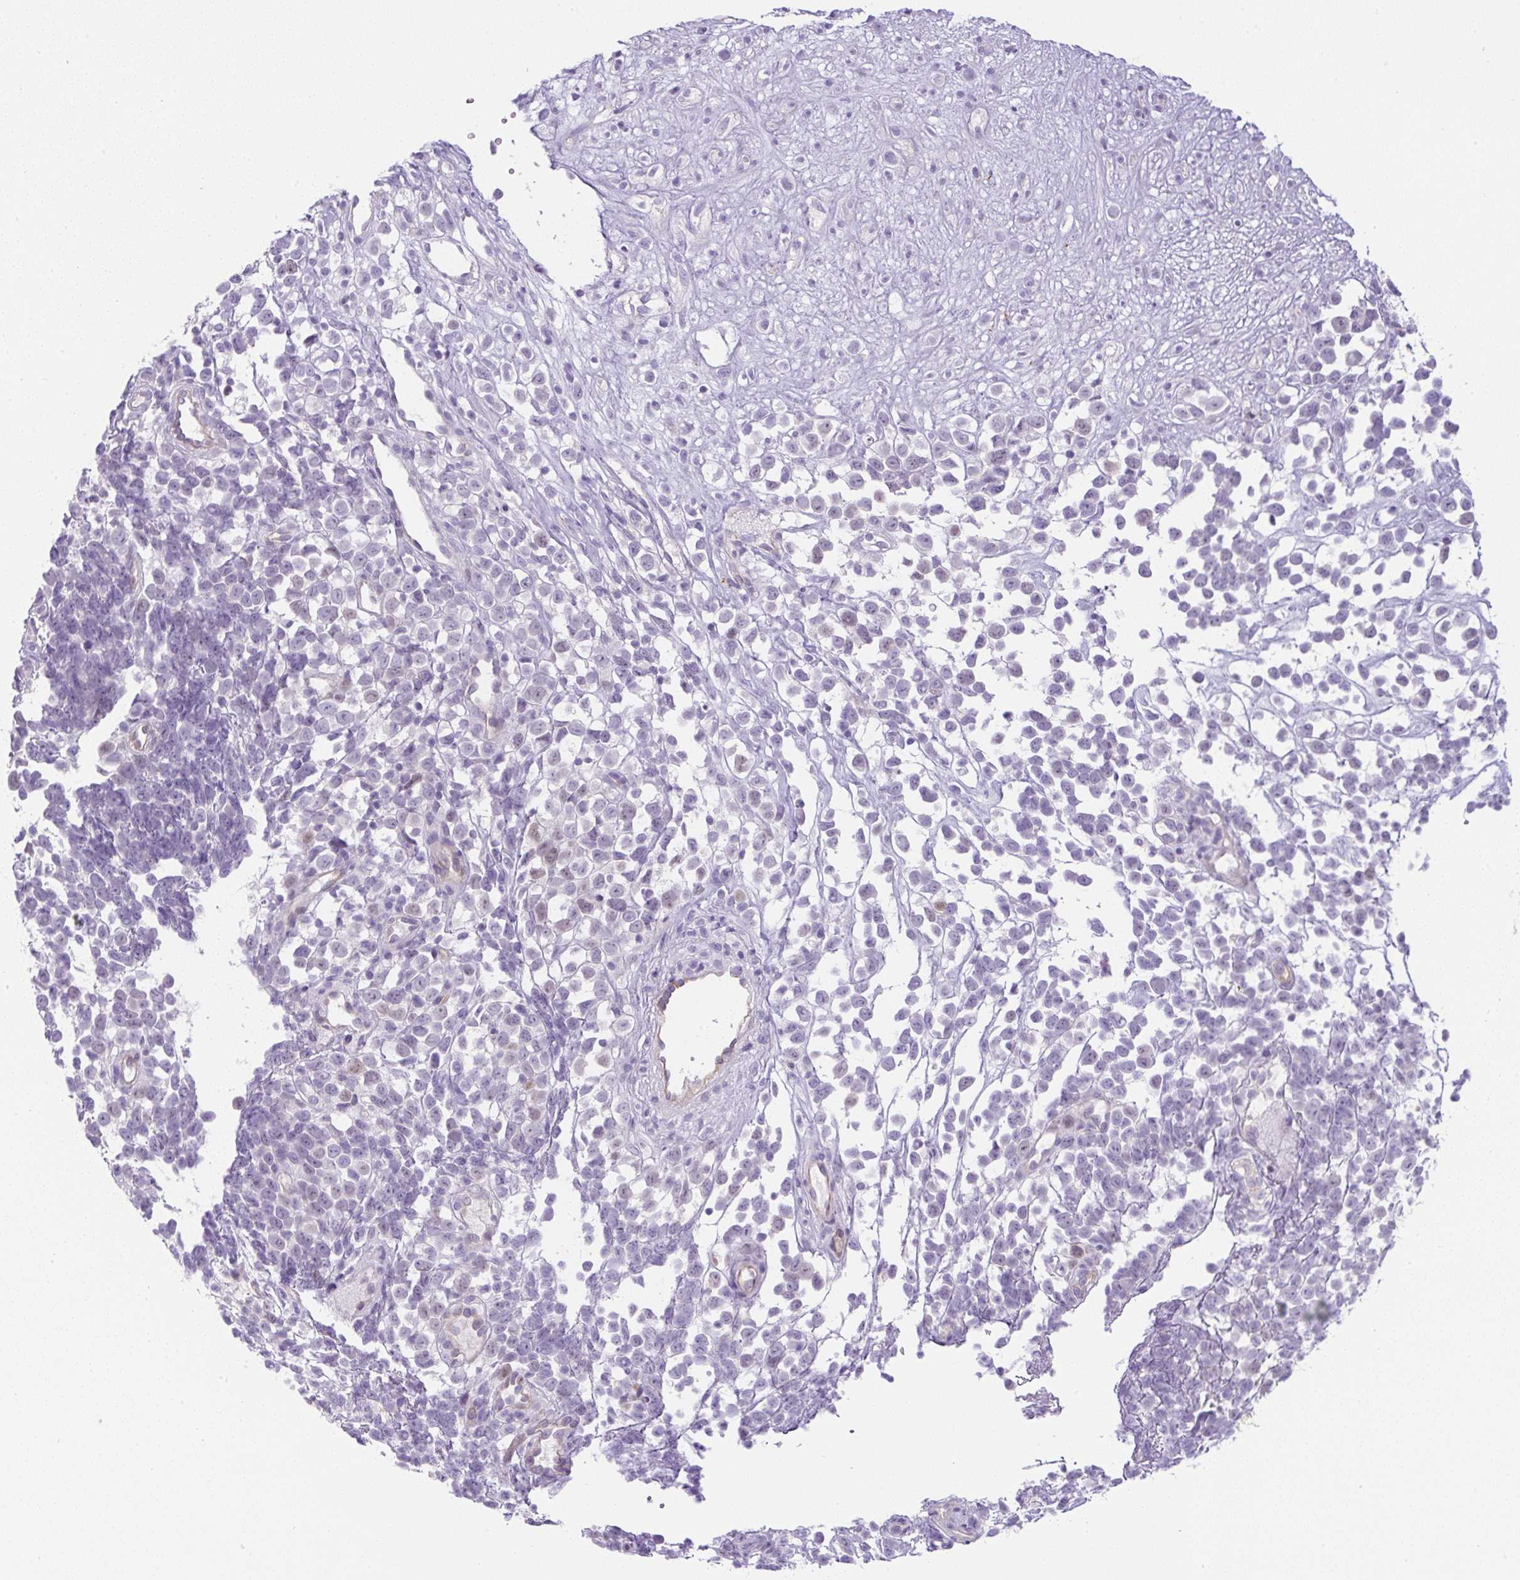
{"staining": {"intensity": "weak", "quantity": "<25%", "location": "nuclear"}, "tissue": "melanoma", "cell_type": "Tumor cells", "image_type": "cancer", "snomed": [{"axis": "morphology", "description": "Malignant melanoma, NOS"}, {"axis": "topography", "description": "Nose, NOS"}], "caption": "The histopathology image demonstrates no staining of tumor cells in melanoma.", "gene": "ADAMTS19", "patient": {"sex": "female", "age": 48}}